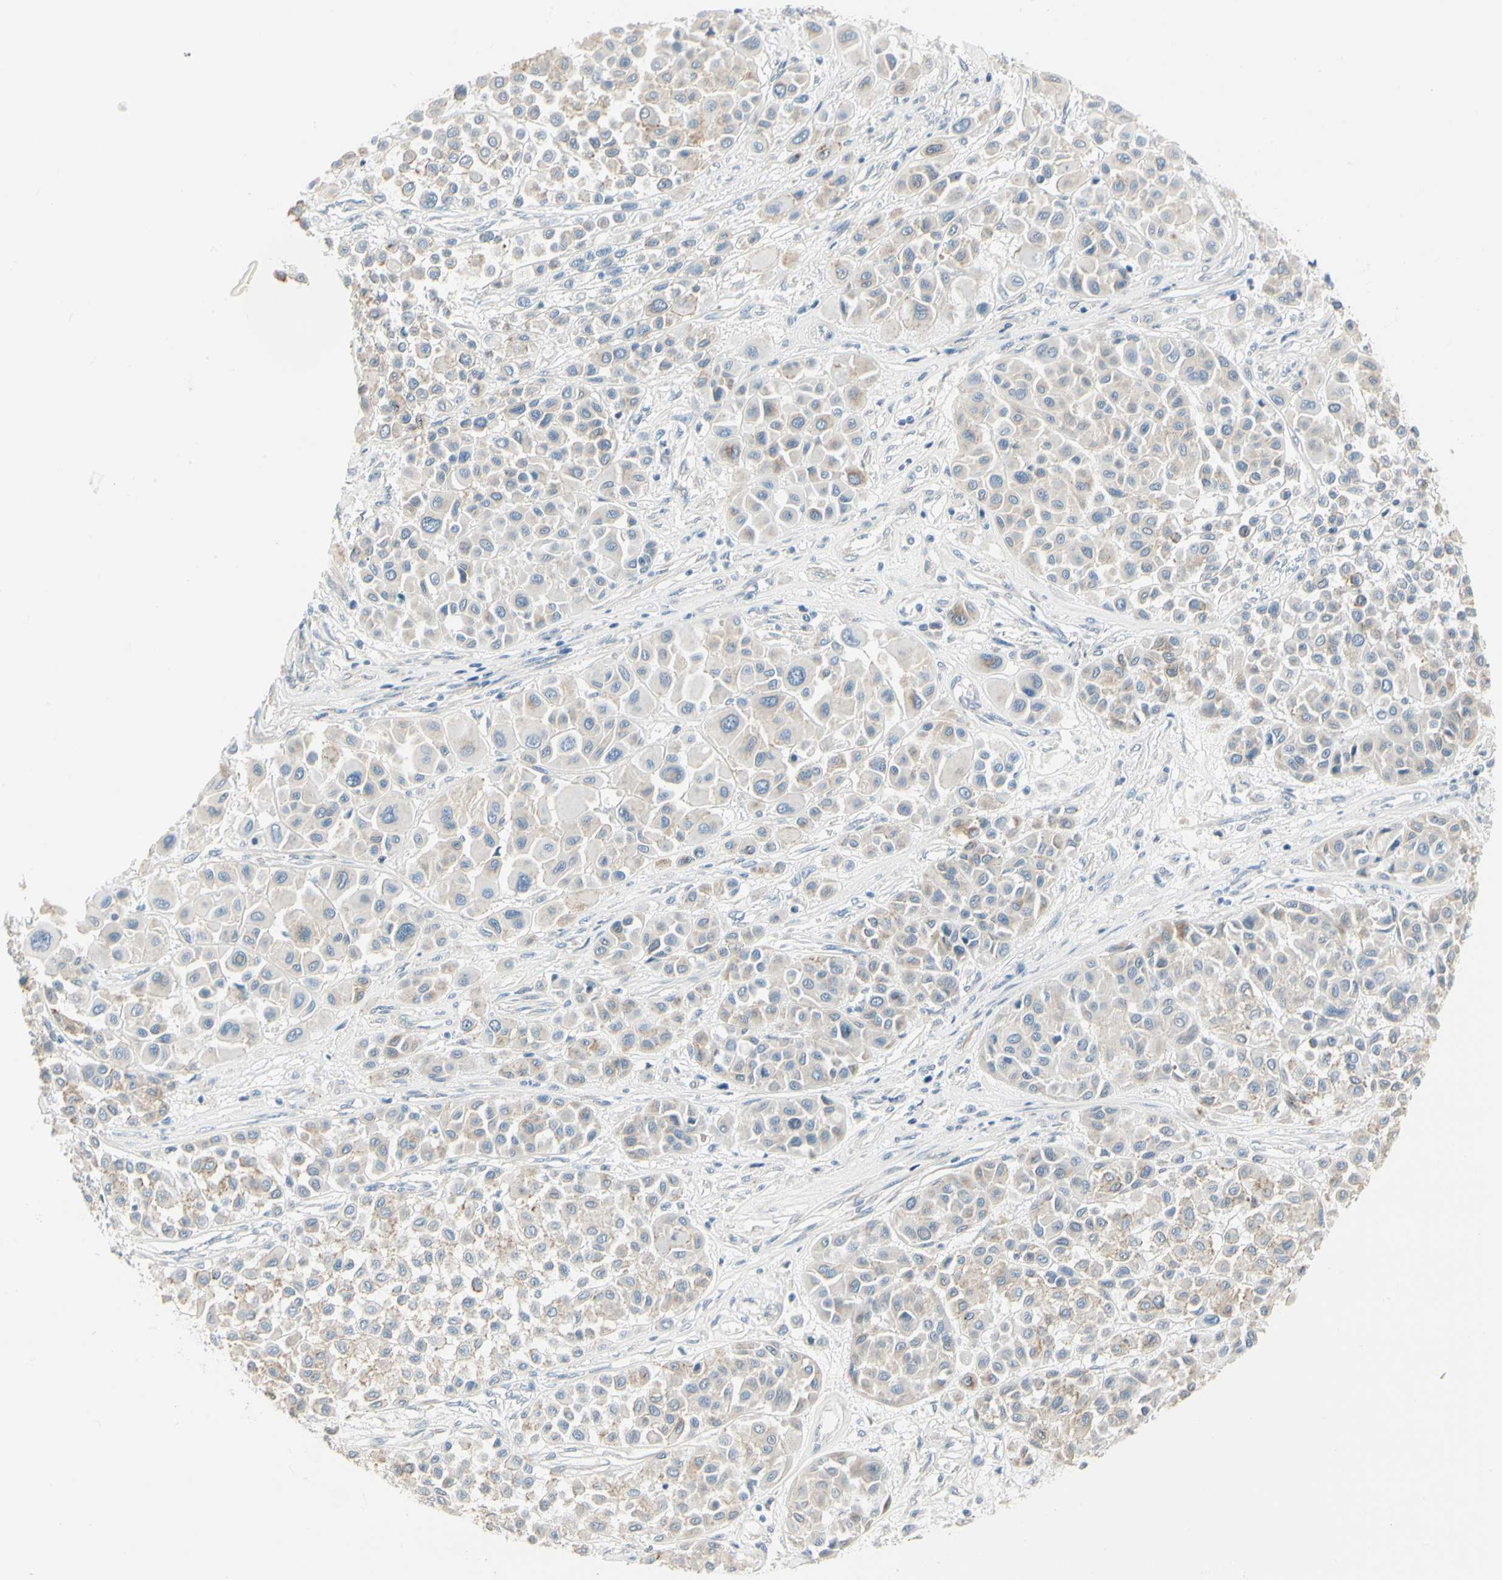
{"staining": {"intensity": "weak", "quantity": "<25%", "location": "cytoplasmic/membranous"}, "tissue": "melanoma", "cell_type": "Tumor cells", "image_type": "cancer", "snomed": [{"axis": "morphology", "description": "Malignant melanoma, Metastatic site"}, {"axis": "topography", "description": "Soft tissue"}], "caption": "DAB (3,3'-diaminobenzidine) immunohistochemical staining of melanoma demonstrates no significant positivity in tumor cells. (Brightfield microscopy of DAB immunohistochemistry (IHC) at high magnification).", "gene": "DUSP12", "patient": {"sex": "male", "age": 41}}